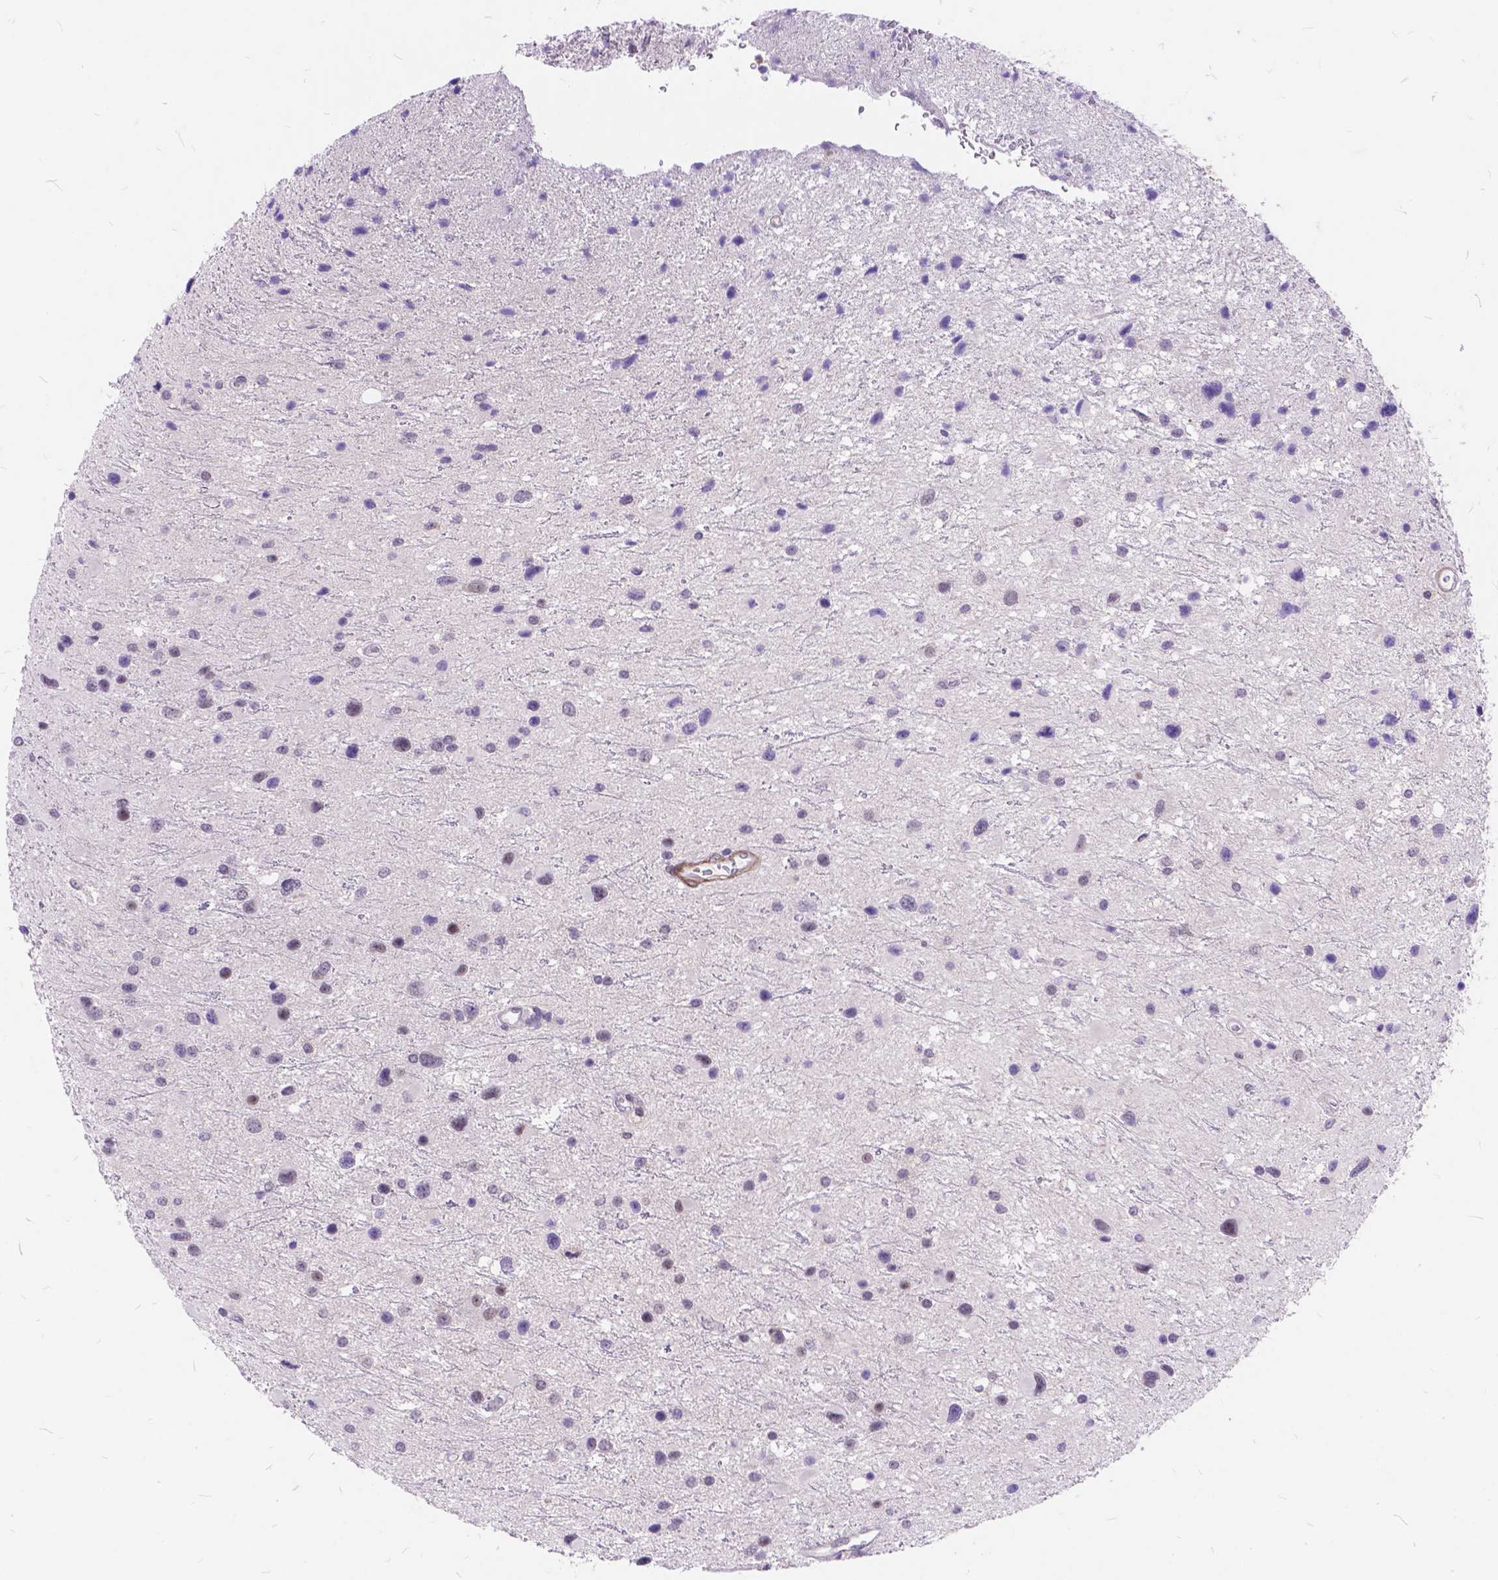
{"staining": {"intensity": "negative", "quantity": "none", "location": "none"}, "tissue": "glioma", "cell_type": "Tumor cells", "image_type": "cancer", "snomed": [{"axis": "morphology", "description": "Glioma, malignant, Low grade"}, {"axis": "topography", "description": "Brain"}], "caption": "Protein analysis of malignant low-grade glioma reveals no significant expression in tumor cells.", "gene": "MAN2C1", "patient": {"sex": "female", "age": 32}}